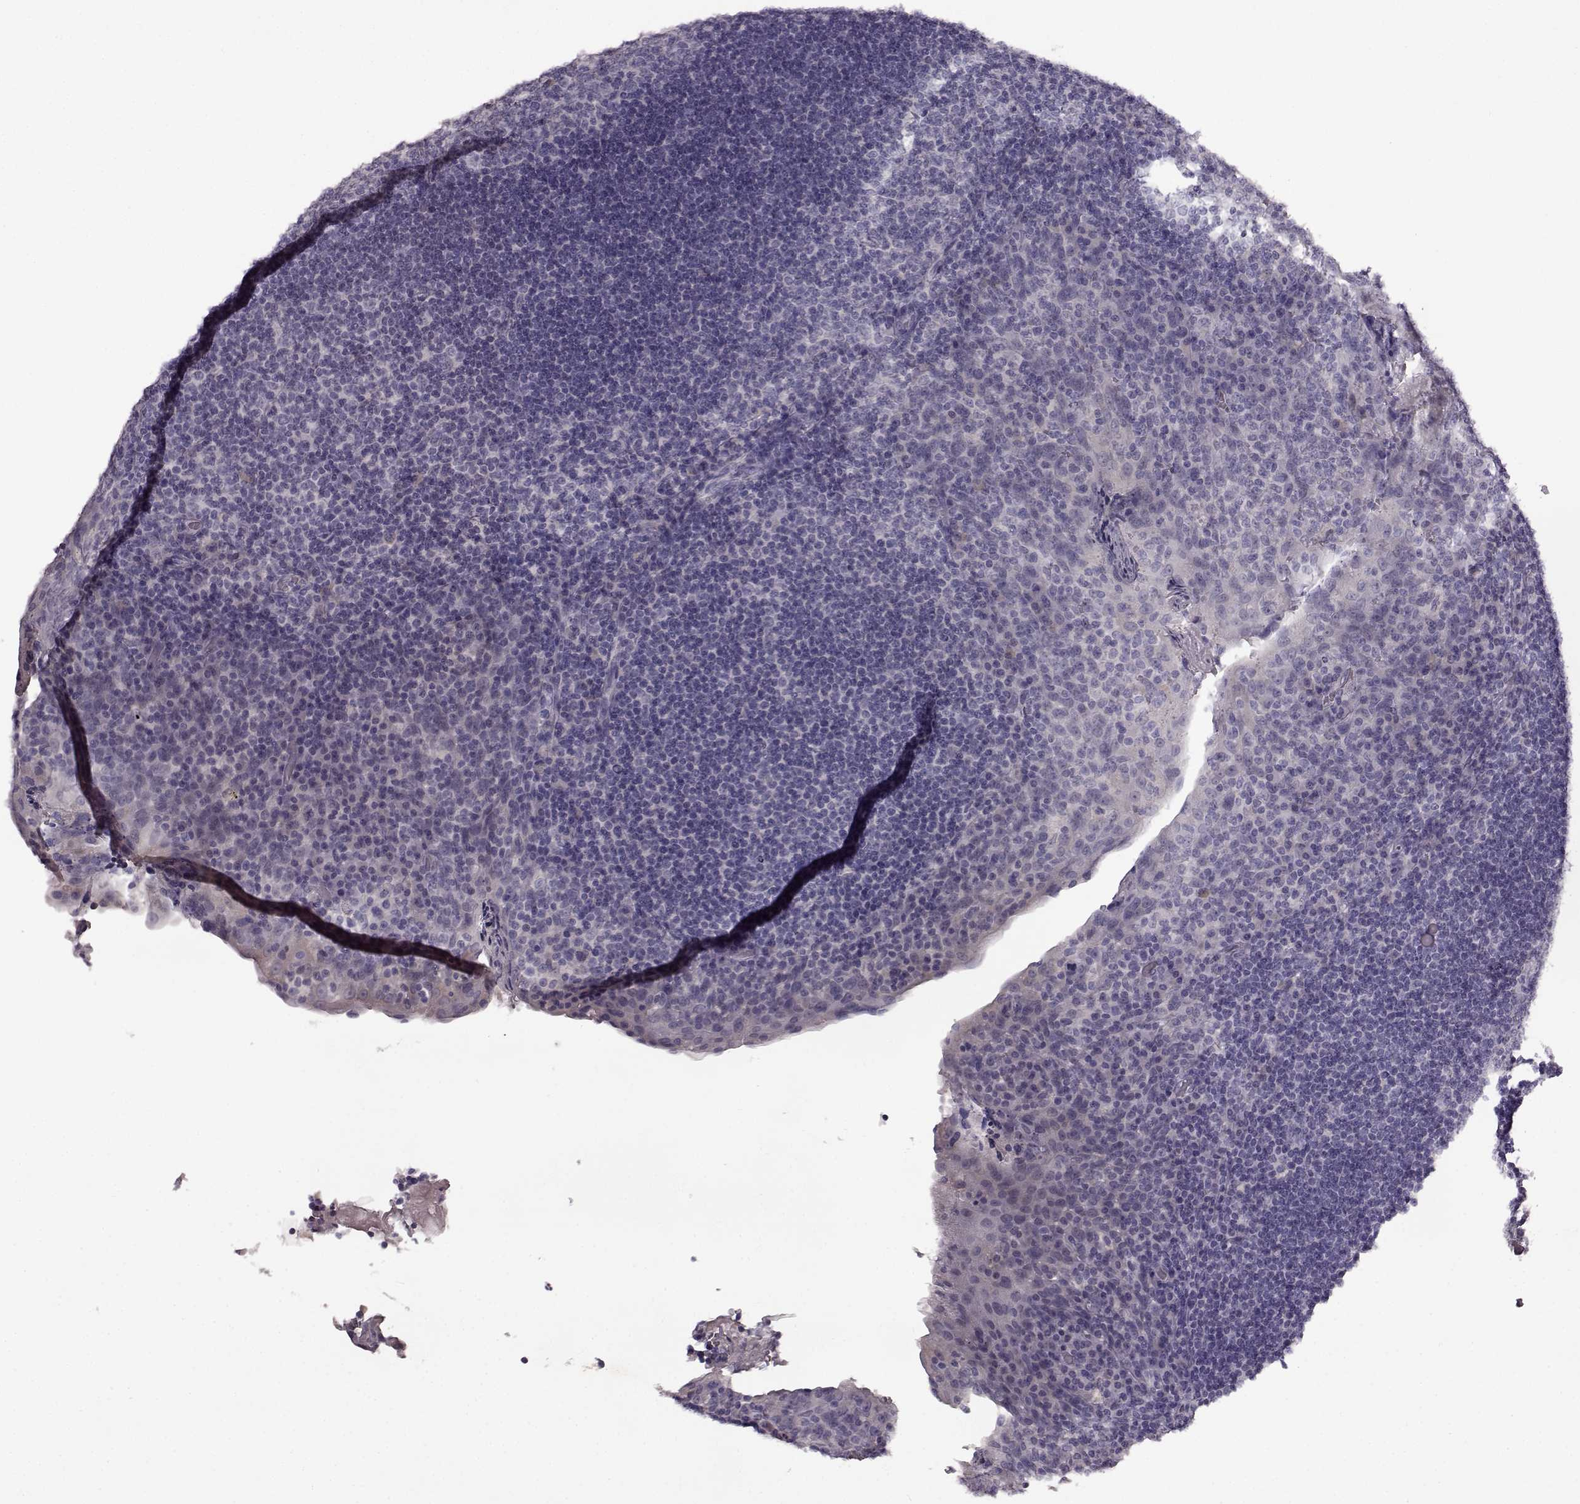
{"staining": {"intensity": "negative", "quantity": "none", "location": "none"}, "tissue": "tonsil", "cell_type": "Germinal center cells", "image_type": "normal", "snomed": [{"axis": "morphology", "description": "Normal tissue, NOS"}, {"axis": "topography", "description": "Tonsil"}], "caption": "A high-resolution photomicrograph shows immunohistochemistry (IHC) staining of benign tonsil, which displays no significant expression in germinal center cells.", "gene": "SPAG17", "patient": {"sex": "male", "age": 17}}